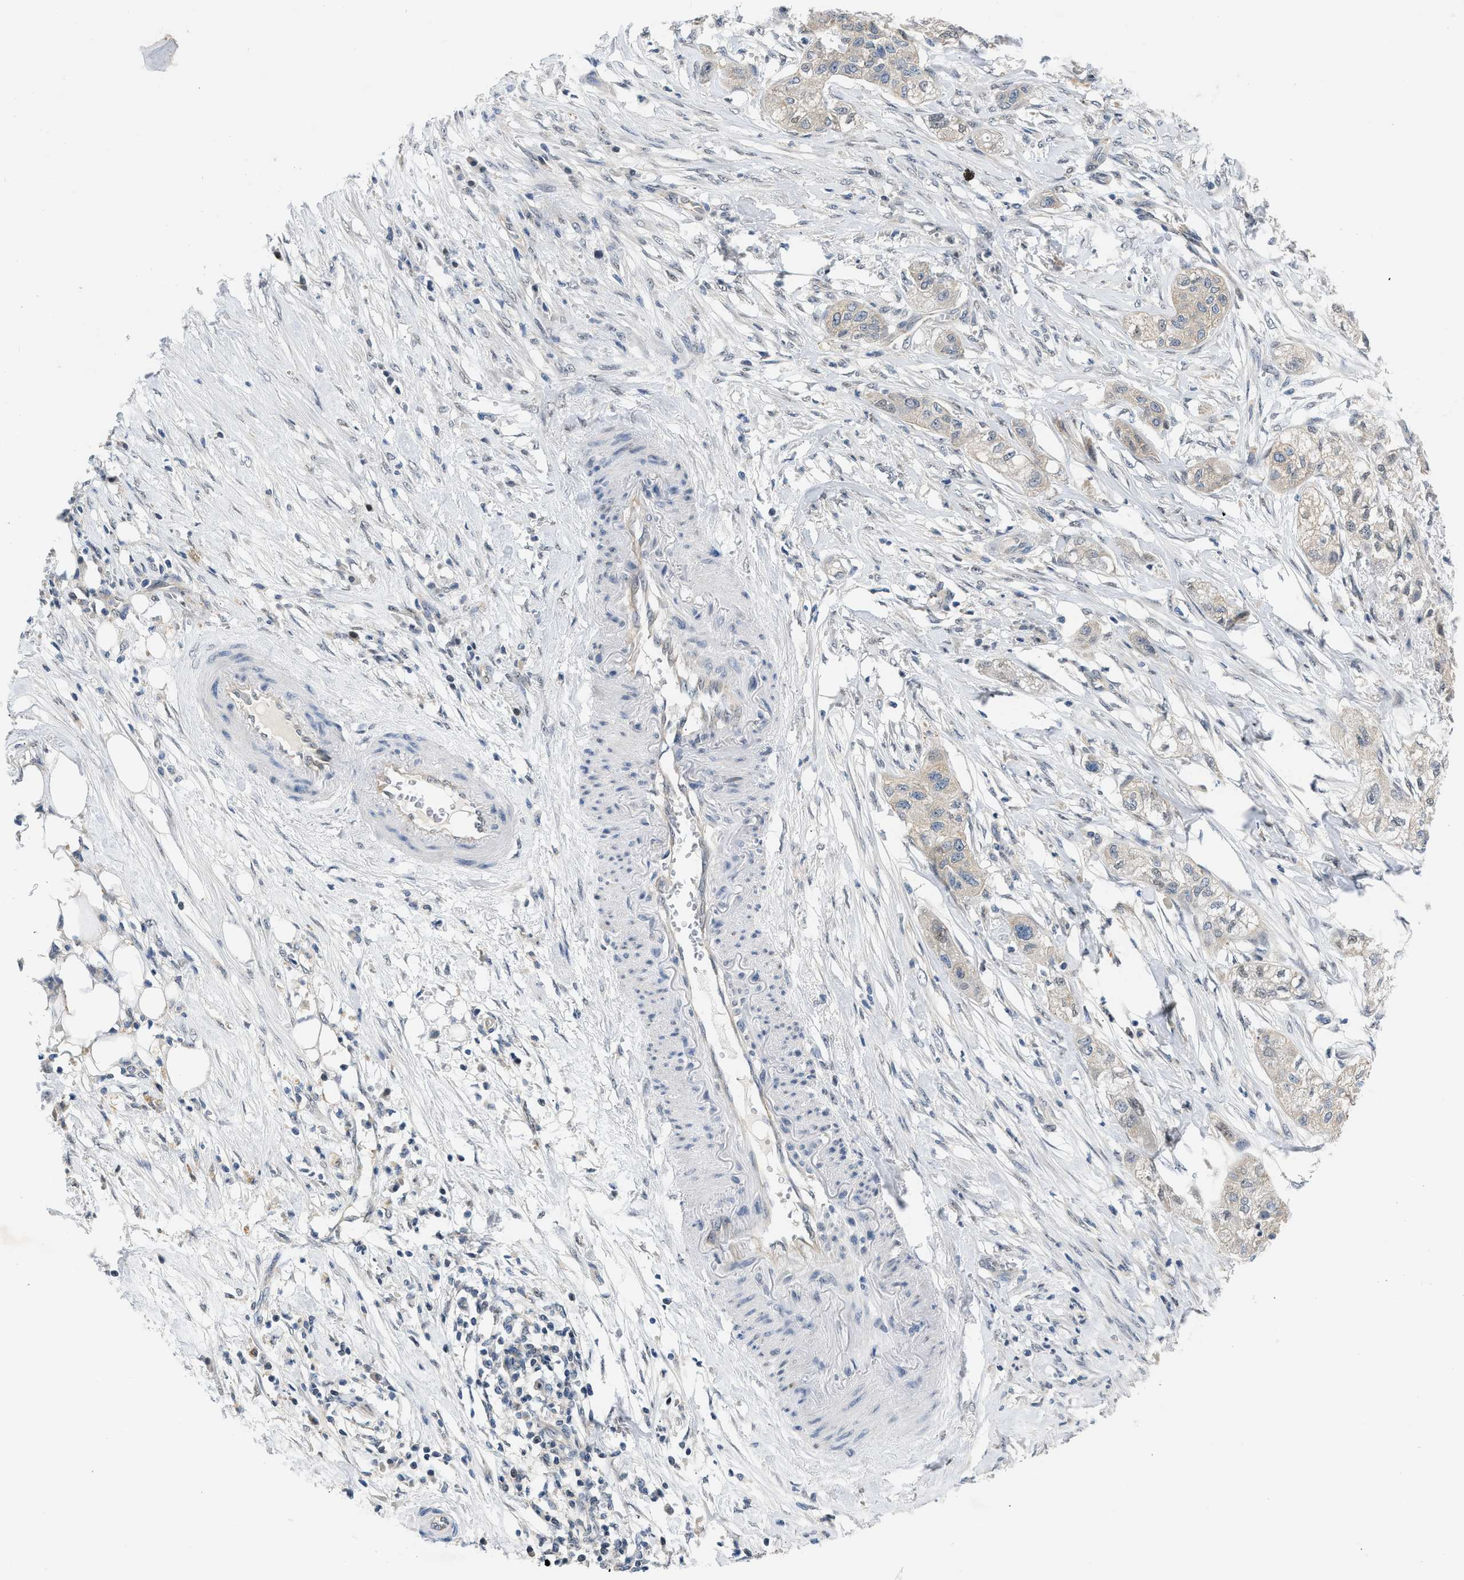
{"staining": {"intensity": "weak", "quantity": "<25%", "location": "cytoplasmic/membranous"}, "tissue": "pancreatic cancer", "cell_type": "Tumor cells", "image_type": "cancer", "snomed": [{"axis": "morphology", "description": "Adenocarcinoma, NOS"}, {"axis": "topography", "description": "Pancreas"}], "caption": "The image shows no significant positivity in tumor cells of pancreatic cancer.", "gene": "OLIG3", "patient": {"sex": "female", "age": 78}}